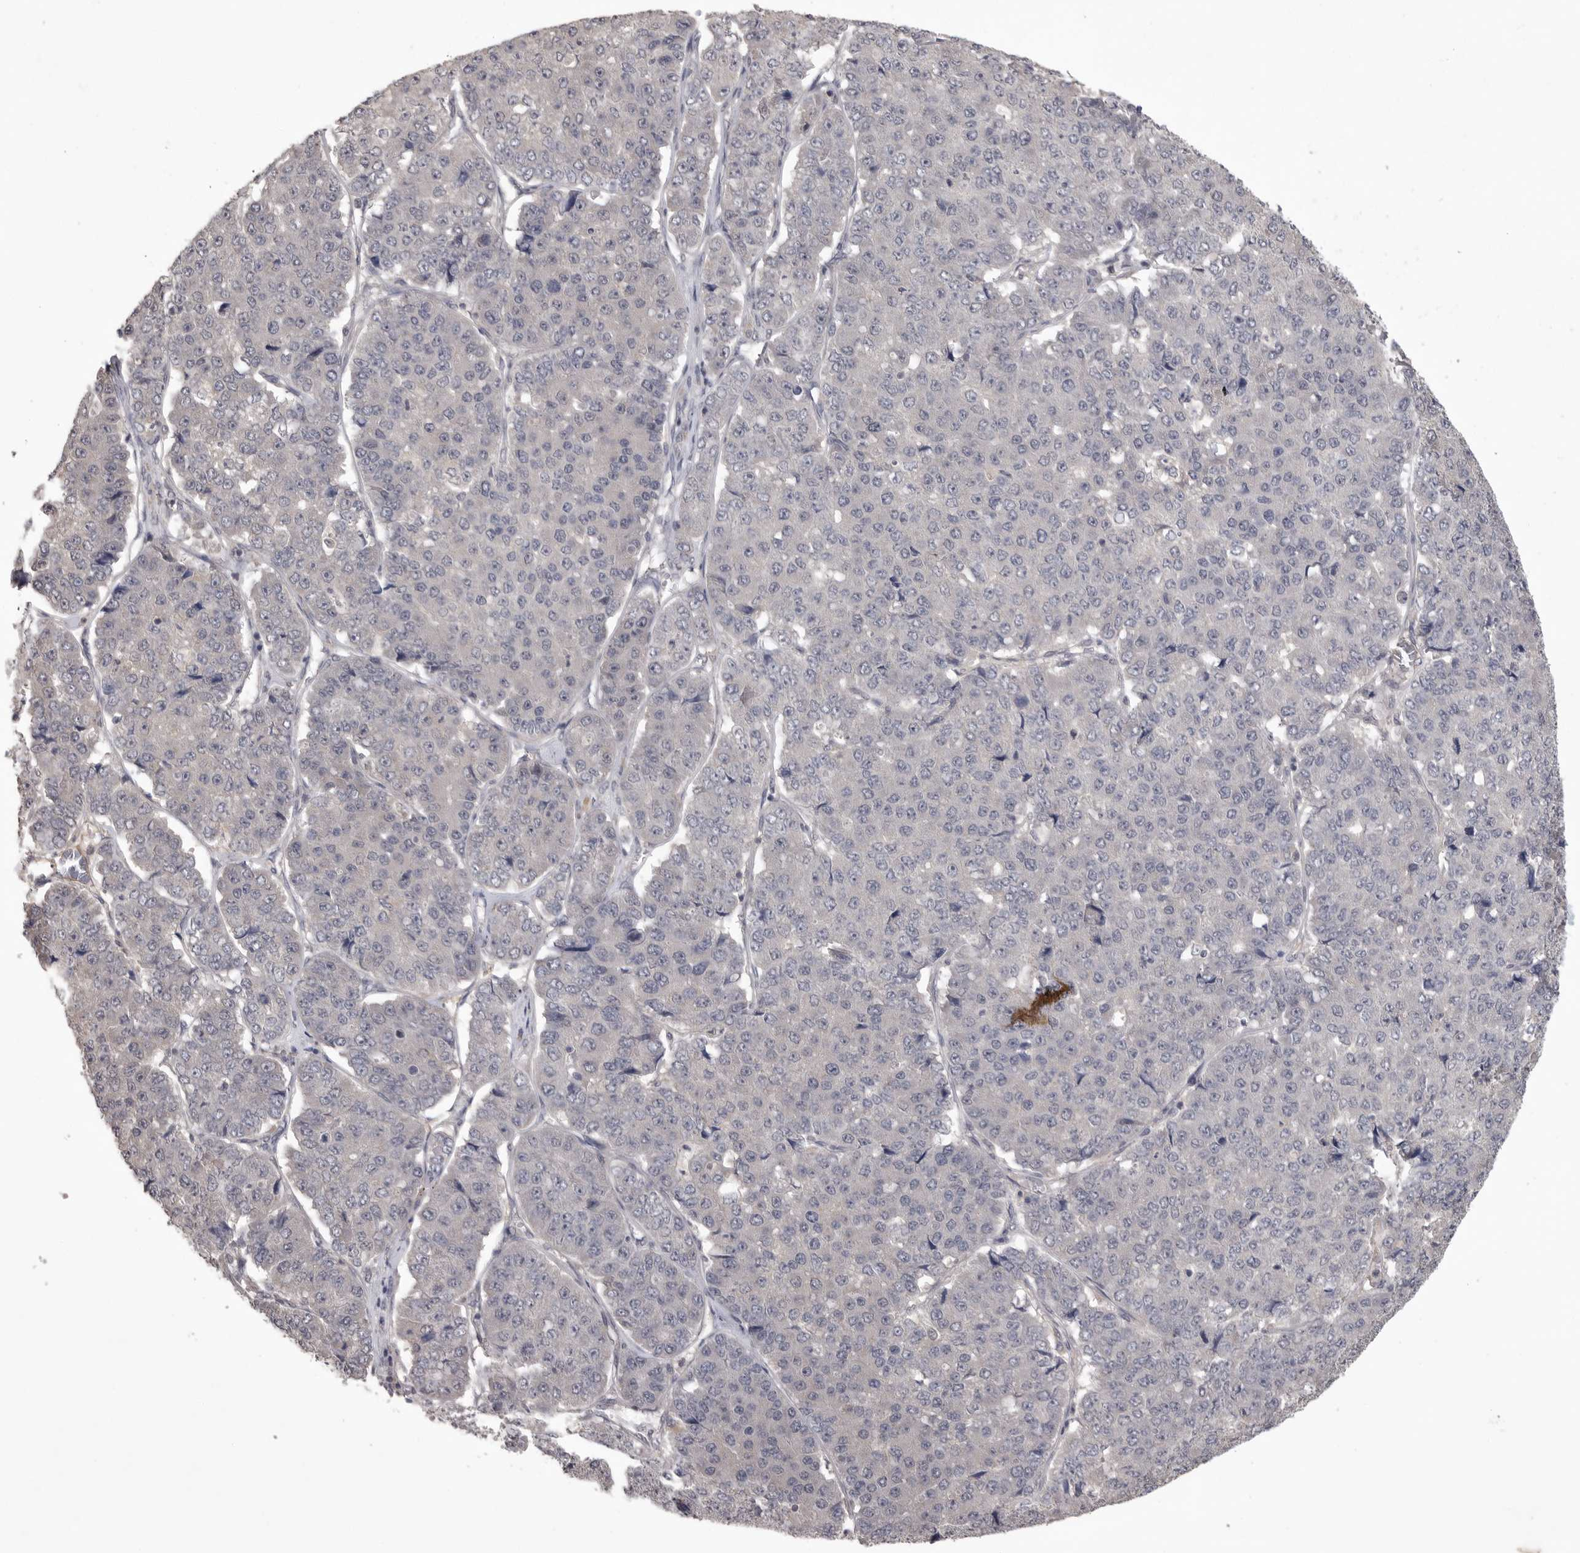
{"staining": {"intensity": "negative", "quantity": "none", "location": "none"}, "tissue": "pancreatic cancer", "cell_type": "Tumor cells", "image_type": "cancer", "snomed": [{"axis": "morphology", "description": "Adenocarcinoma, NOS"}, {"axis": "topography", "description": "Pancreas"}], "caption": "This is a photomicrograph of IHC staining of pancreatic adenocarcinoma, which shows no expression in tumor cells.", "gene": "ZNF114", "patient": {"sex": "male", "age": 50}}